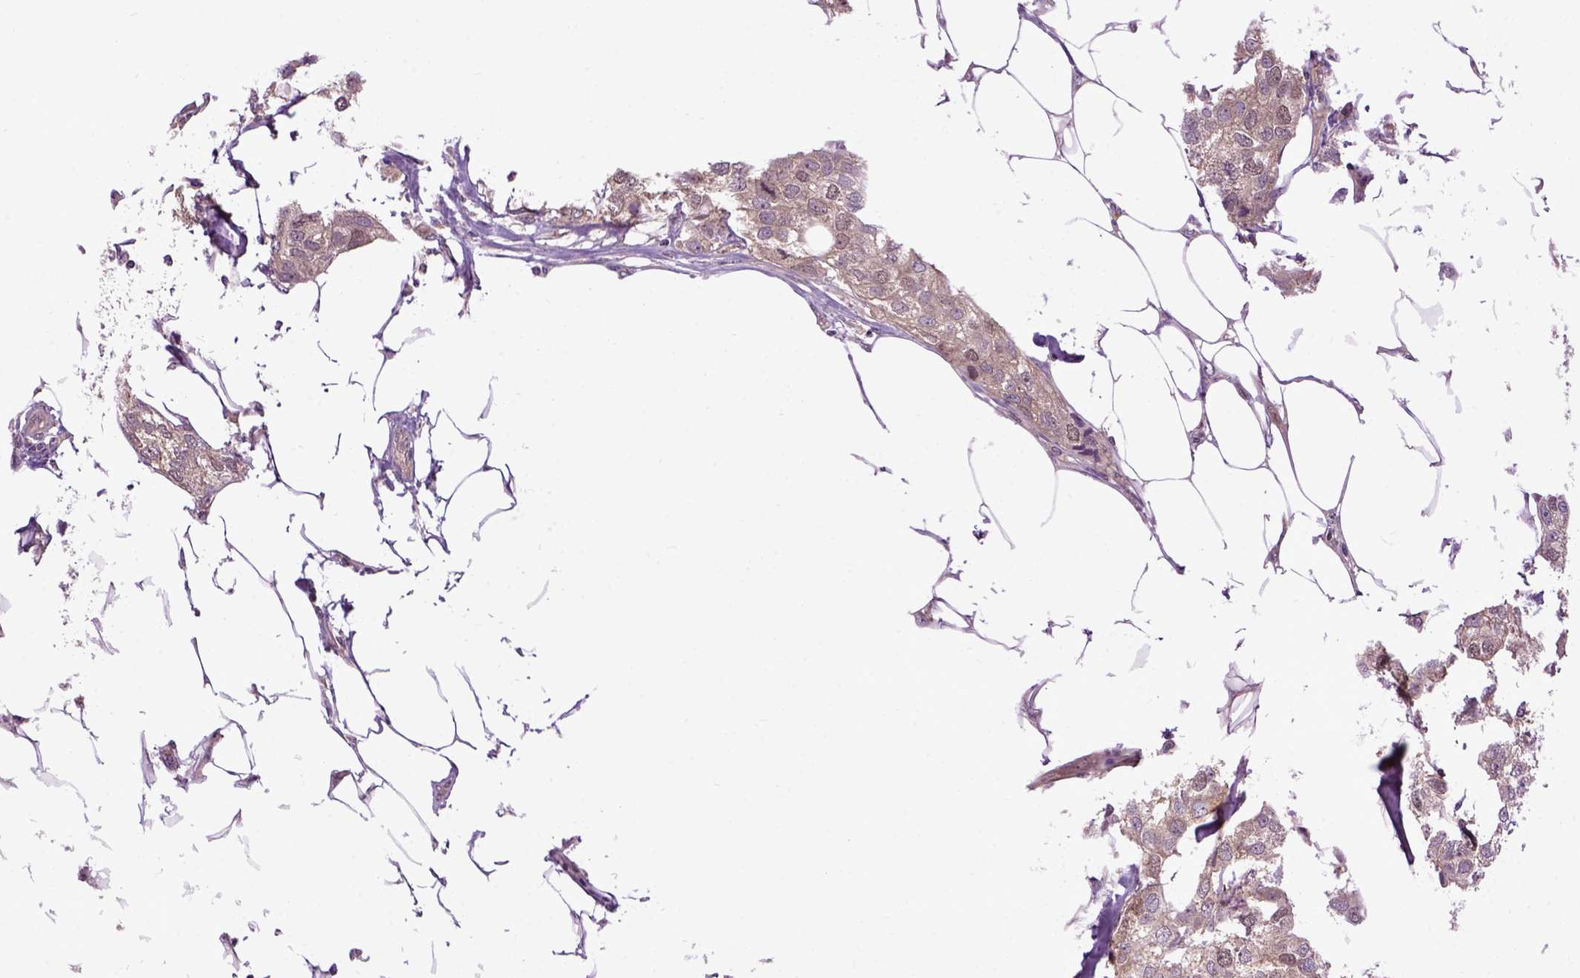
{"staining": {"intensity": "weak", "quantity": ">75%", "location": "cytoplasmic/membranous"}, "tissue": "breast cancer", "cell_type": "Tumor cells", "image_type": "cancer", "snomed": [{"axis": "morphology", "description": "Duct carcinoma"}, {"axis": "topography", "description": "Breast"}], "caption": "This image demonstrates immunohistochemistry staining of human breast cancer, with low weak cytoplasmic/membranous positivity in about >75% of tumor cells.", "gene": "WDR48", "patient": {"sex": "female", "age": 80}}